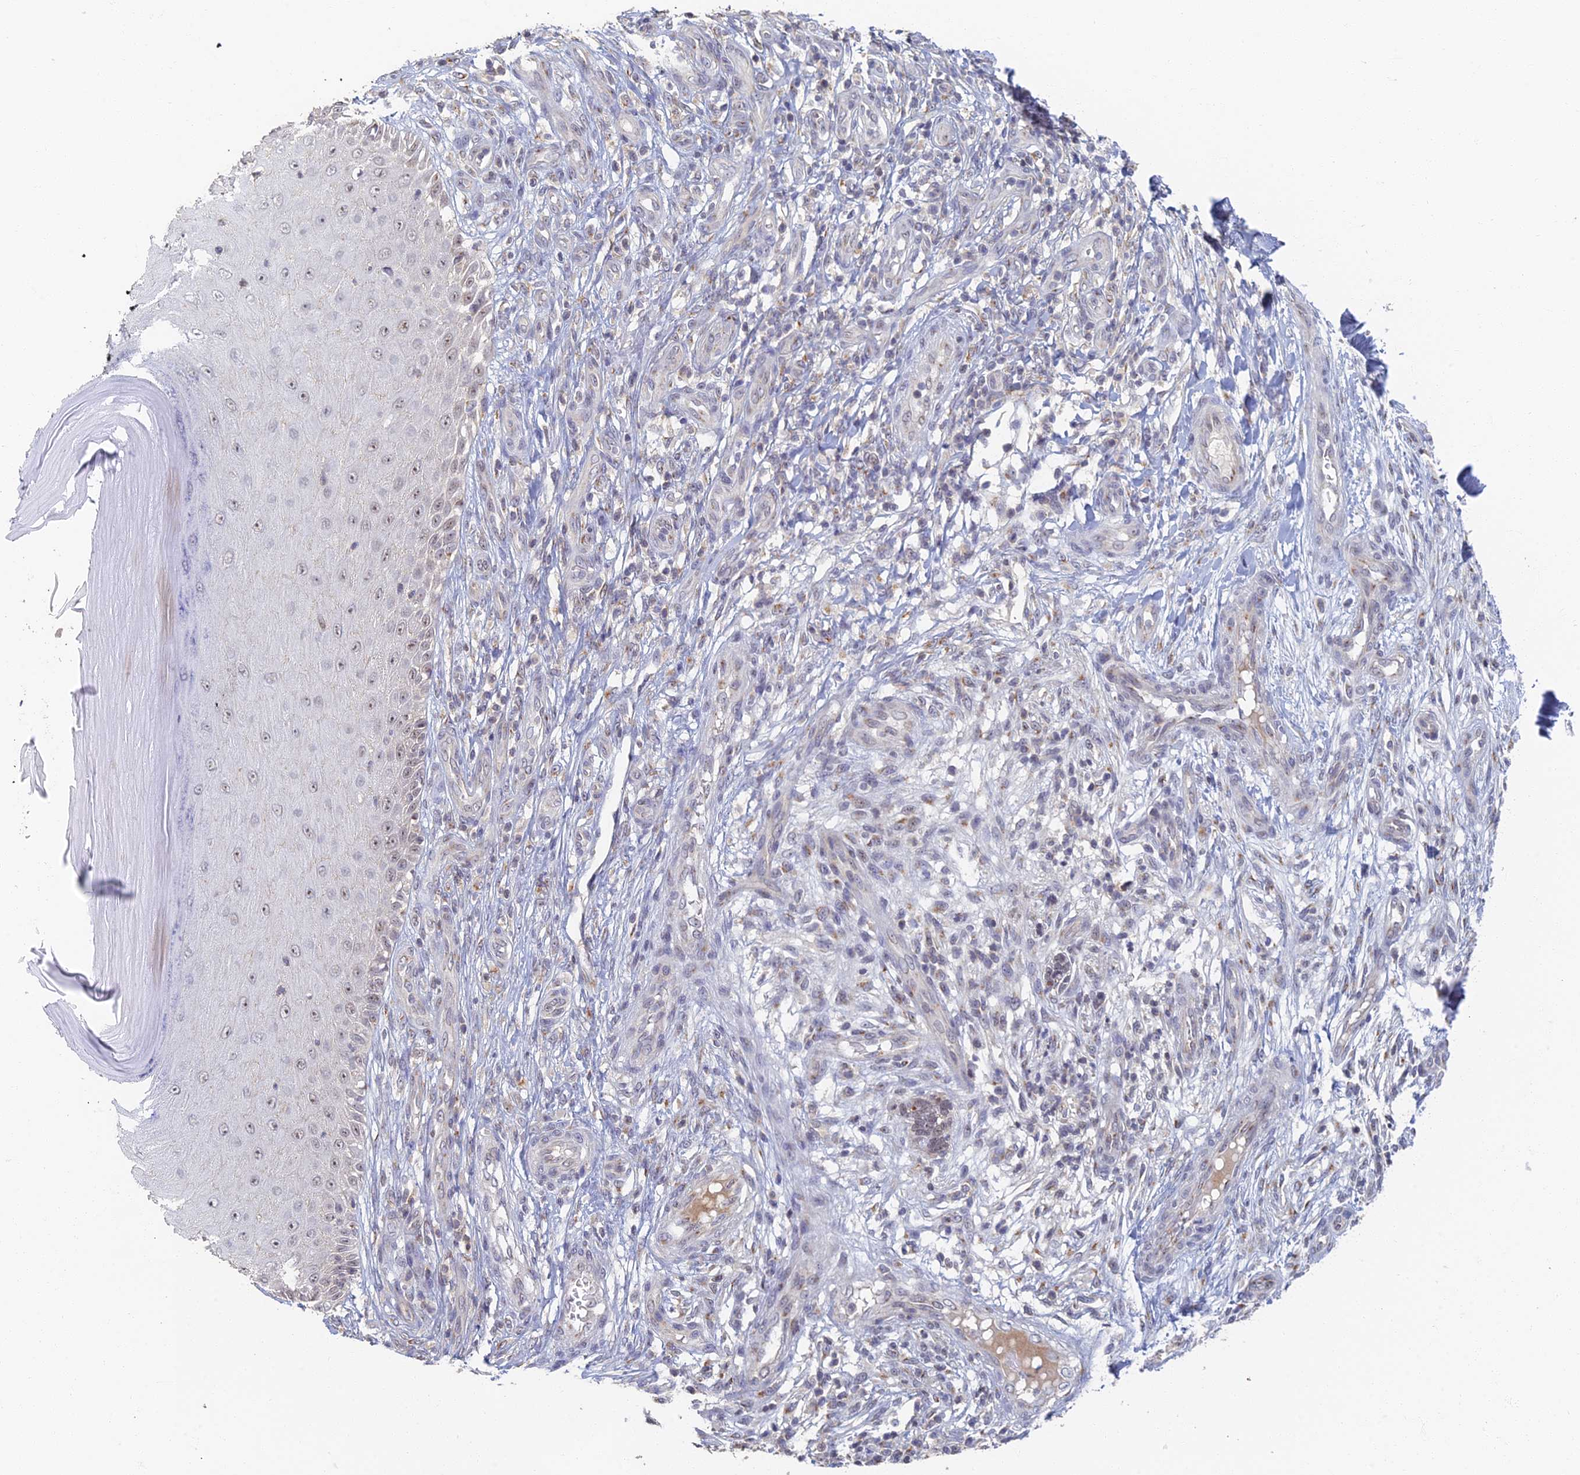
{"staining": {"intensity": "negative", "quantity": "none", "location": "none"}, "tissue": "skin cancer", "cell_type": "Tumor cells", "image_type": "cancer", "snomed": [{"axis": "morphology", "description": "Basal cell carcinoma"}, {"axis": "topography", "description": "Skin"}], "caption": "DAB immunohistochemical staining of skin cancer (basal cell carcinoma) displays no significant positivity in tumor cells. (Immunohistochemistry, brightfield microscopy, high magnification).", "gene": "GPATCH1", "patient": {"sex": "male", "age": 88}}